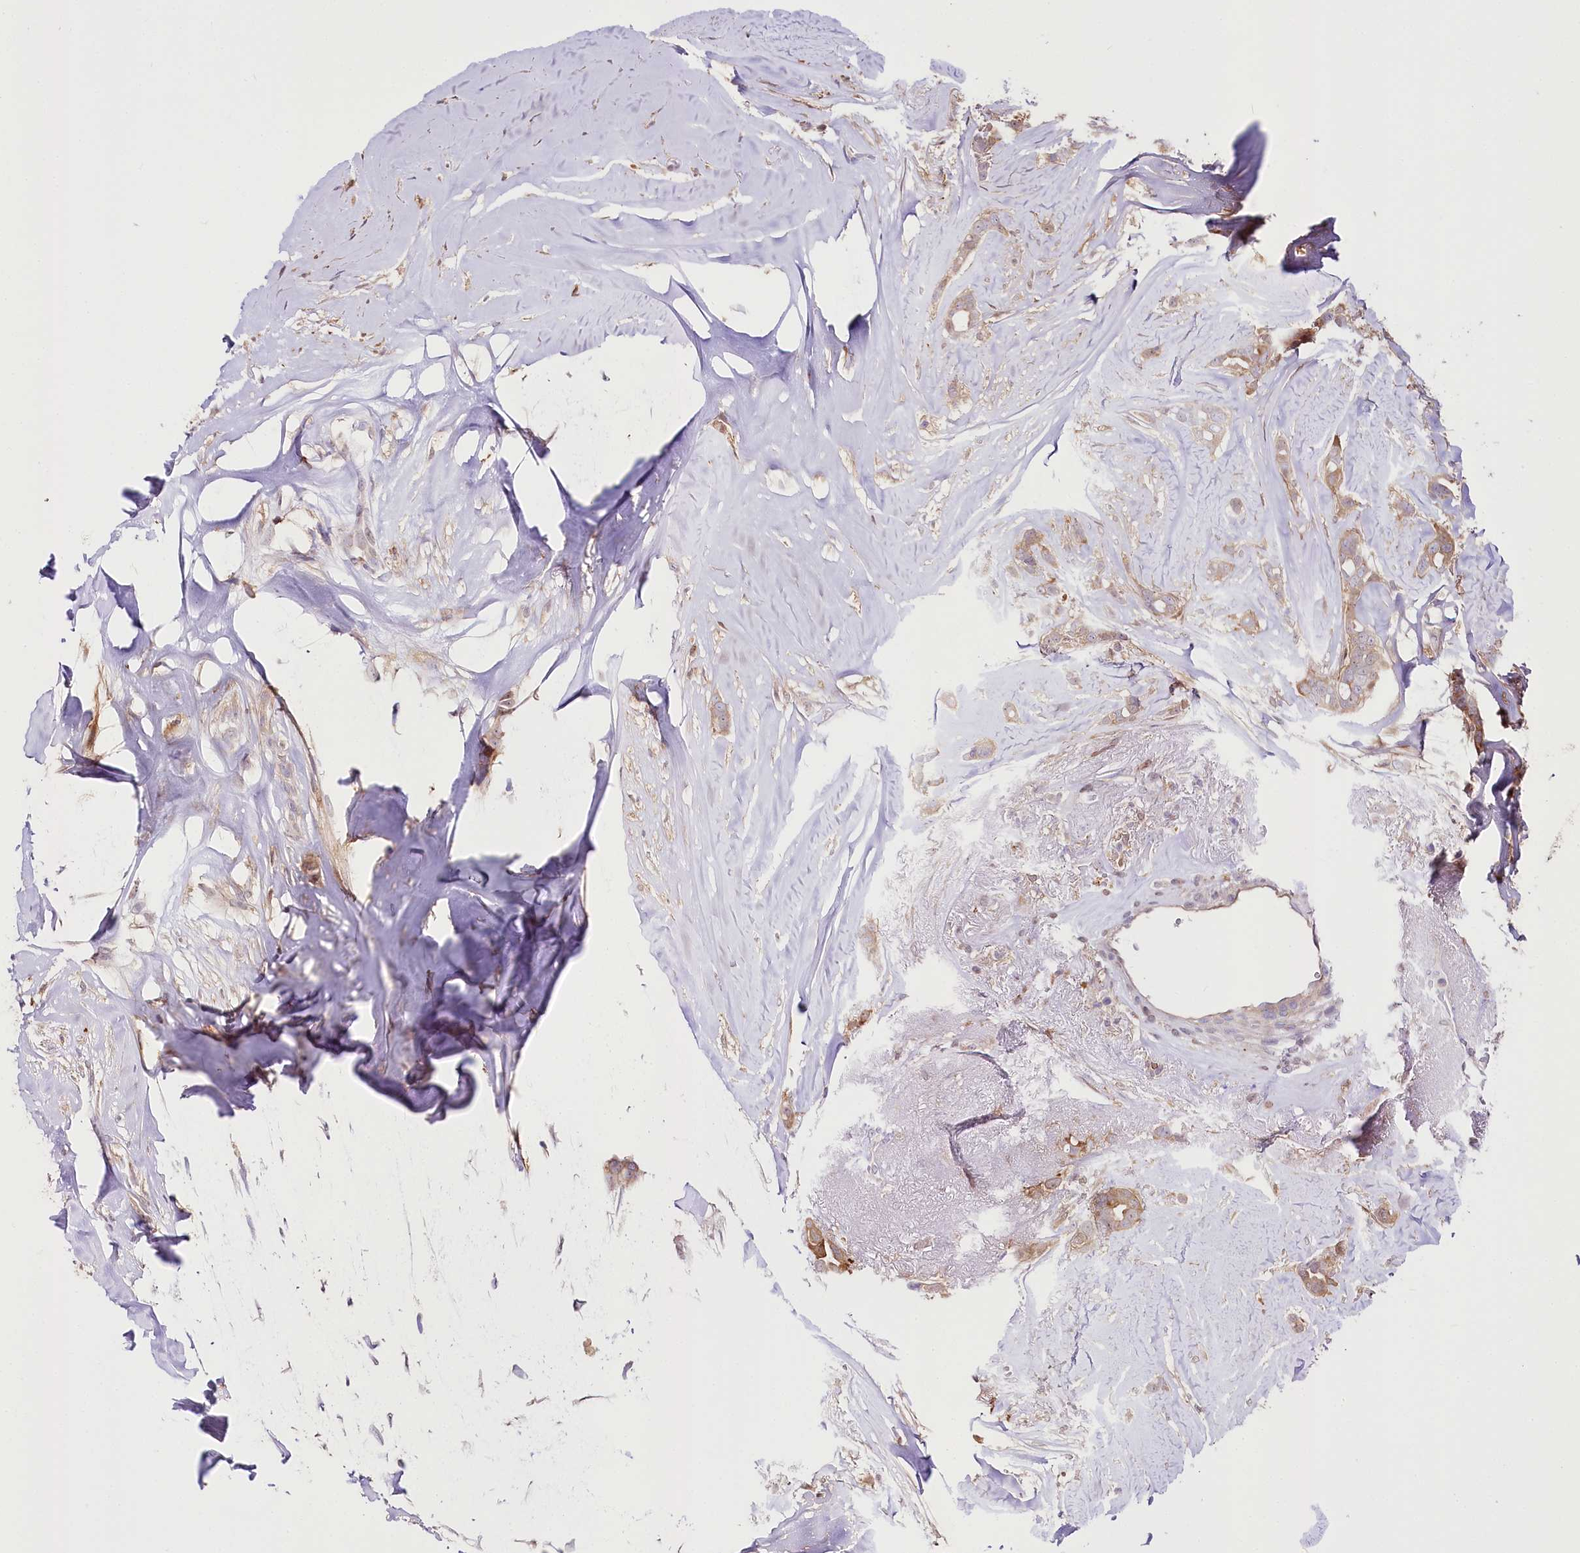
{"staining": {"intensity": "moderate", "quantity": ">75%", "location": "cytoplasmic/membranous"}, "tissue": "breast cancer", "cell_type": "Tumor cells", "image_type": "cancer", "snomed": [{"axis": "morphology", "description": "Lobular carcinoma"}, {"axis": "topography", "description": "Breast"}], "caption": "This micrograph displays breast cancer stained with IHC to label a protein in brown. The cytoplasmic/membranous of tumor cells show moderate positivity for the protein. Nuclei are counter-stained blue.", "gene": "UGP2", "patient": {"sex": "female", "age": 51}}